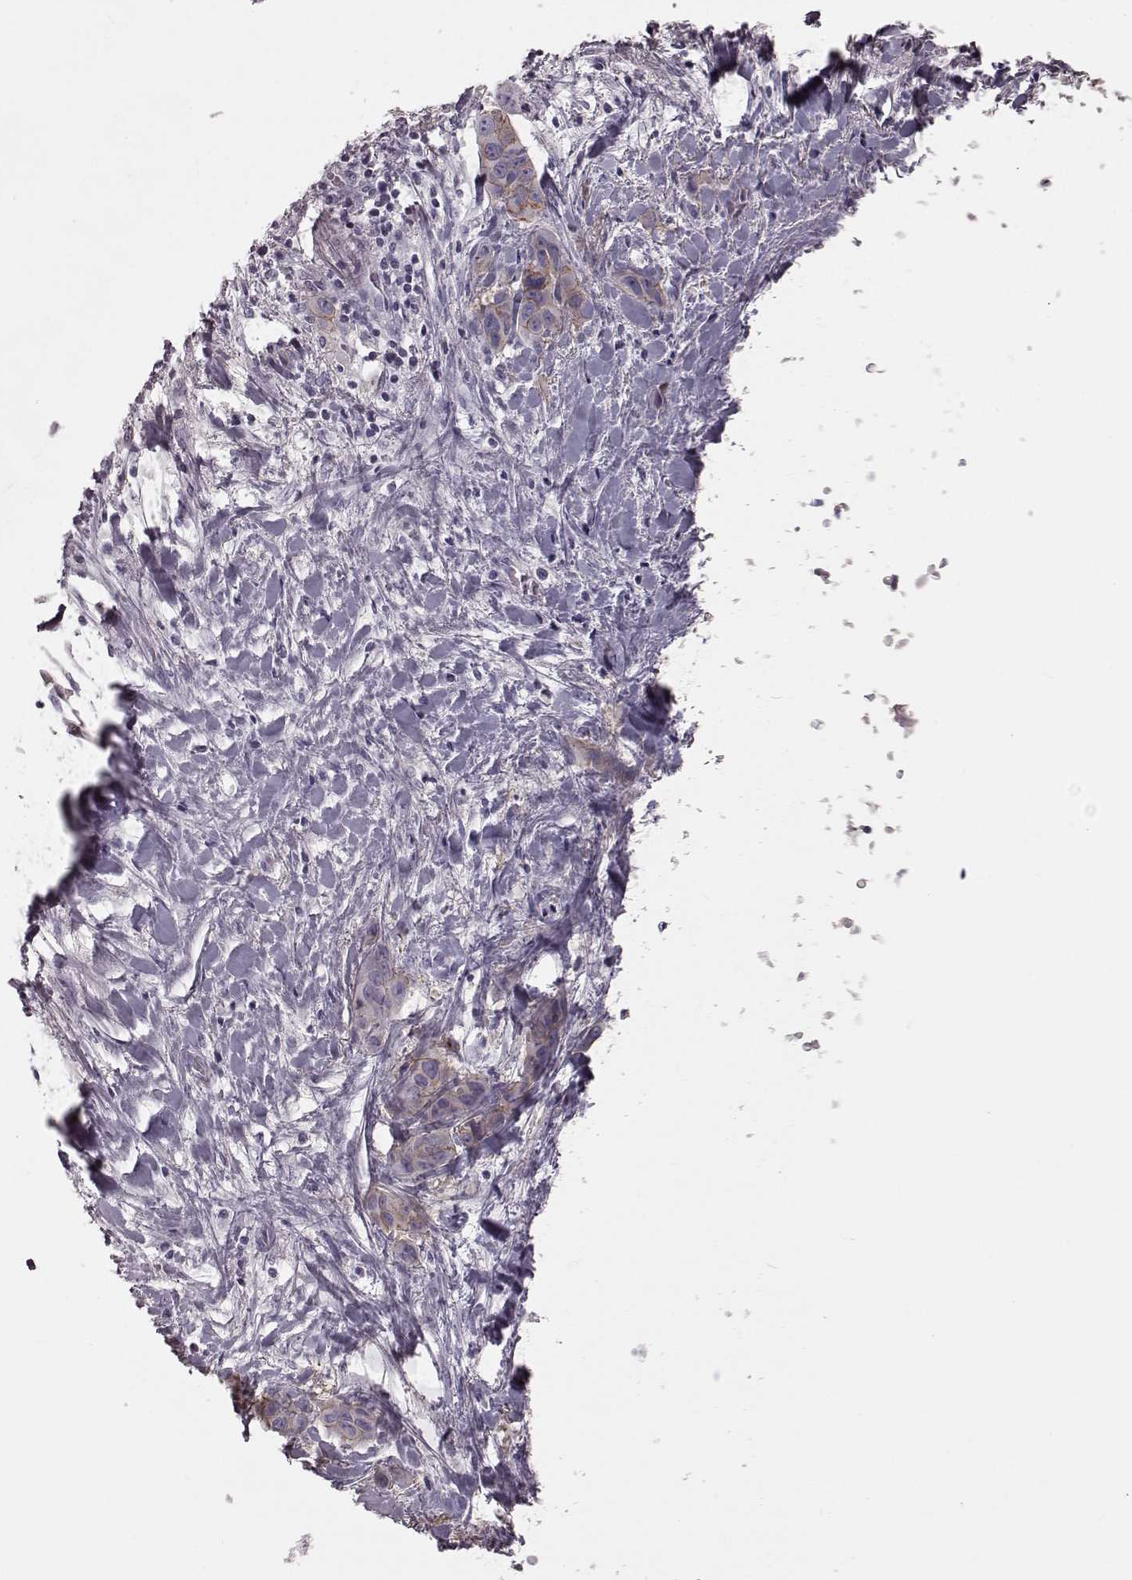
{"staining": {"intensity": "weak", "quantity": "<25%", "location": "cytoplasmic/membranous"}, "tissue": "liver cancer", "cell_type": "Tumor cells", "image_type": "cancer", "snomed": [{"axis": "morphology", "description": "Cholangiocarcinoma"}, {"axis": "topography", "description": "Liver"}], "caption": "A micrograph of liver cholangiocarcinoma stained for a protein shows no brown staining in tumor cells.", "gene": "CRYBA2", "patient": {"sex": "female", "age": 52}}